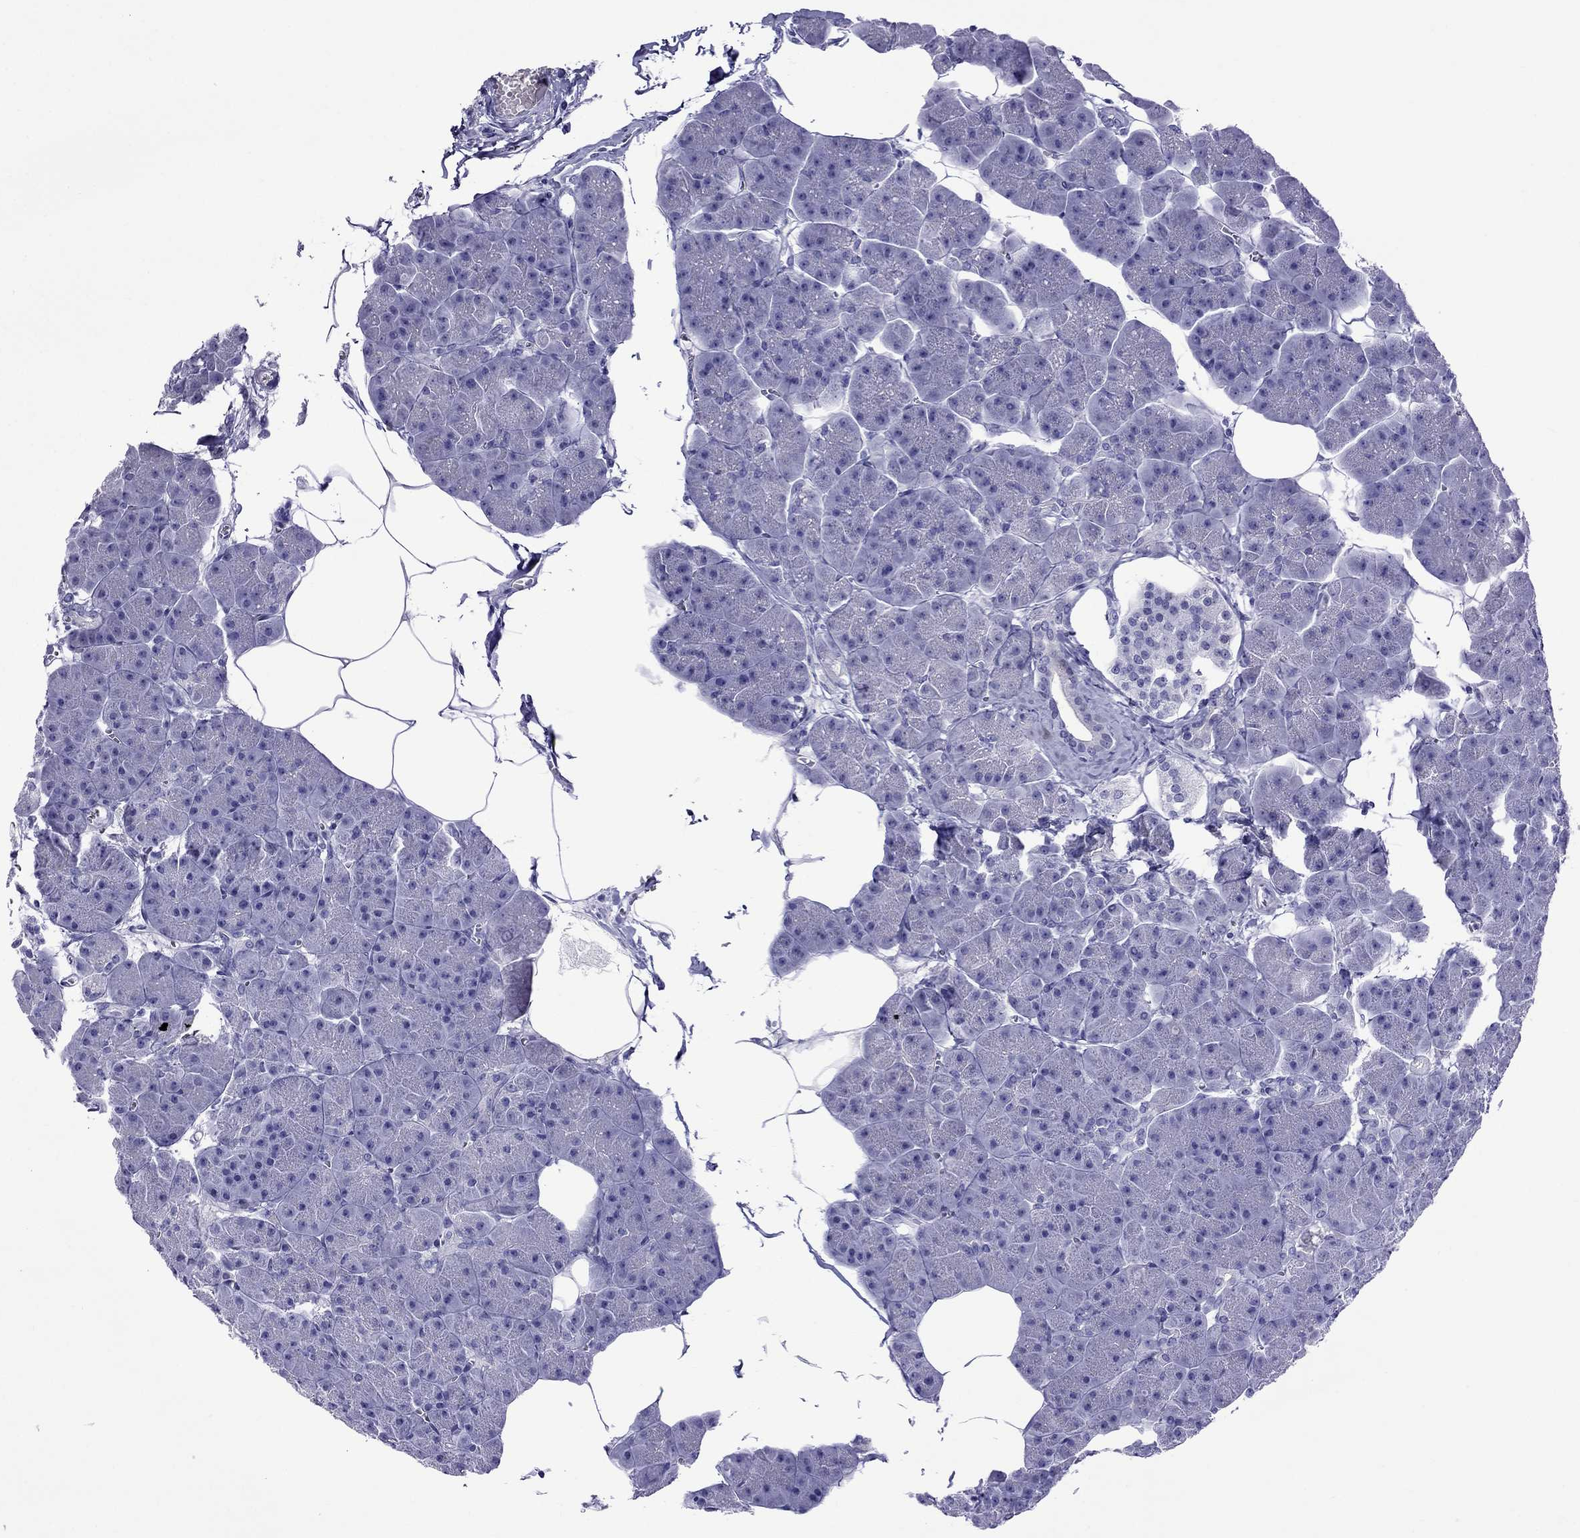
{"staining": {"intensity": "negative", "quantity": "none", "location": "none"}, "tissue": "pancreas", "cell_type": "Exocrine glandular cells", "image_type": "normal", "snomed": [{"axis": "morphology", "description": "Normal tissue, NOS"}, {"axis": "topography", "description": "Adipose tissue"}, {"axis": "topography", "description": "Pancreas"}, {"axis": "topography", "description": "Peripheral nerve tissue"}], "caption": "Normal pancreas was stained to show a protein in brown. There is no significant positivity in exocrine glandular cells.", "gene": "CRYBA1", "patient": {"sex": "female", "age": 58}}